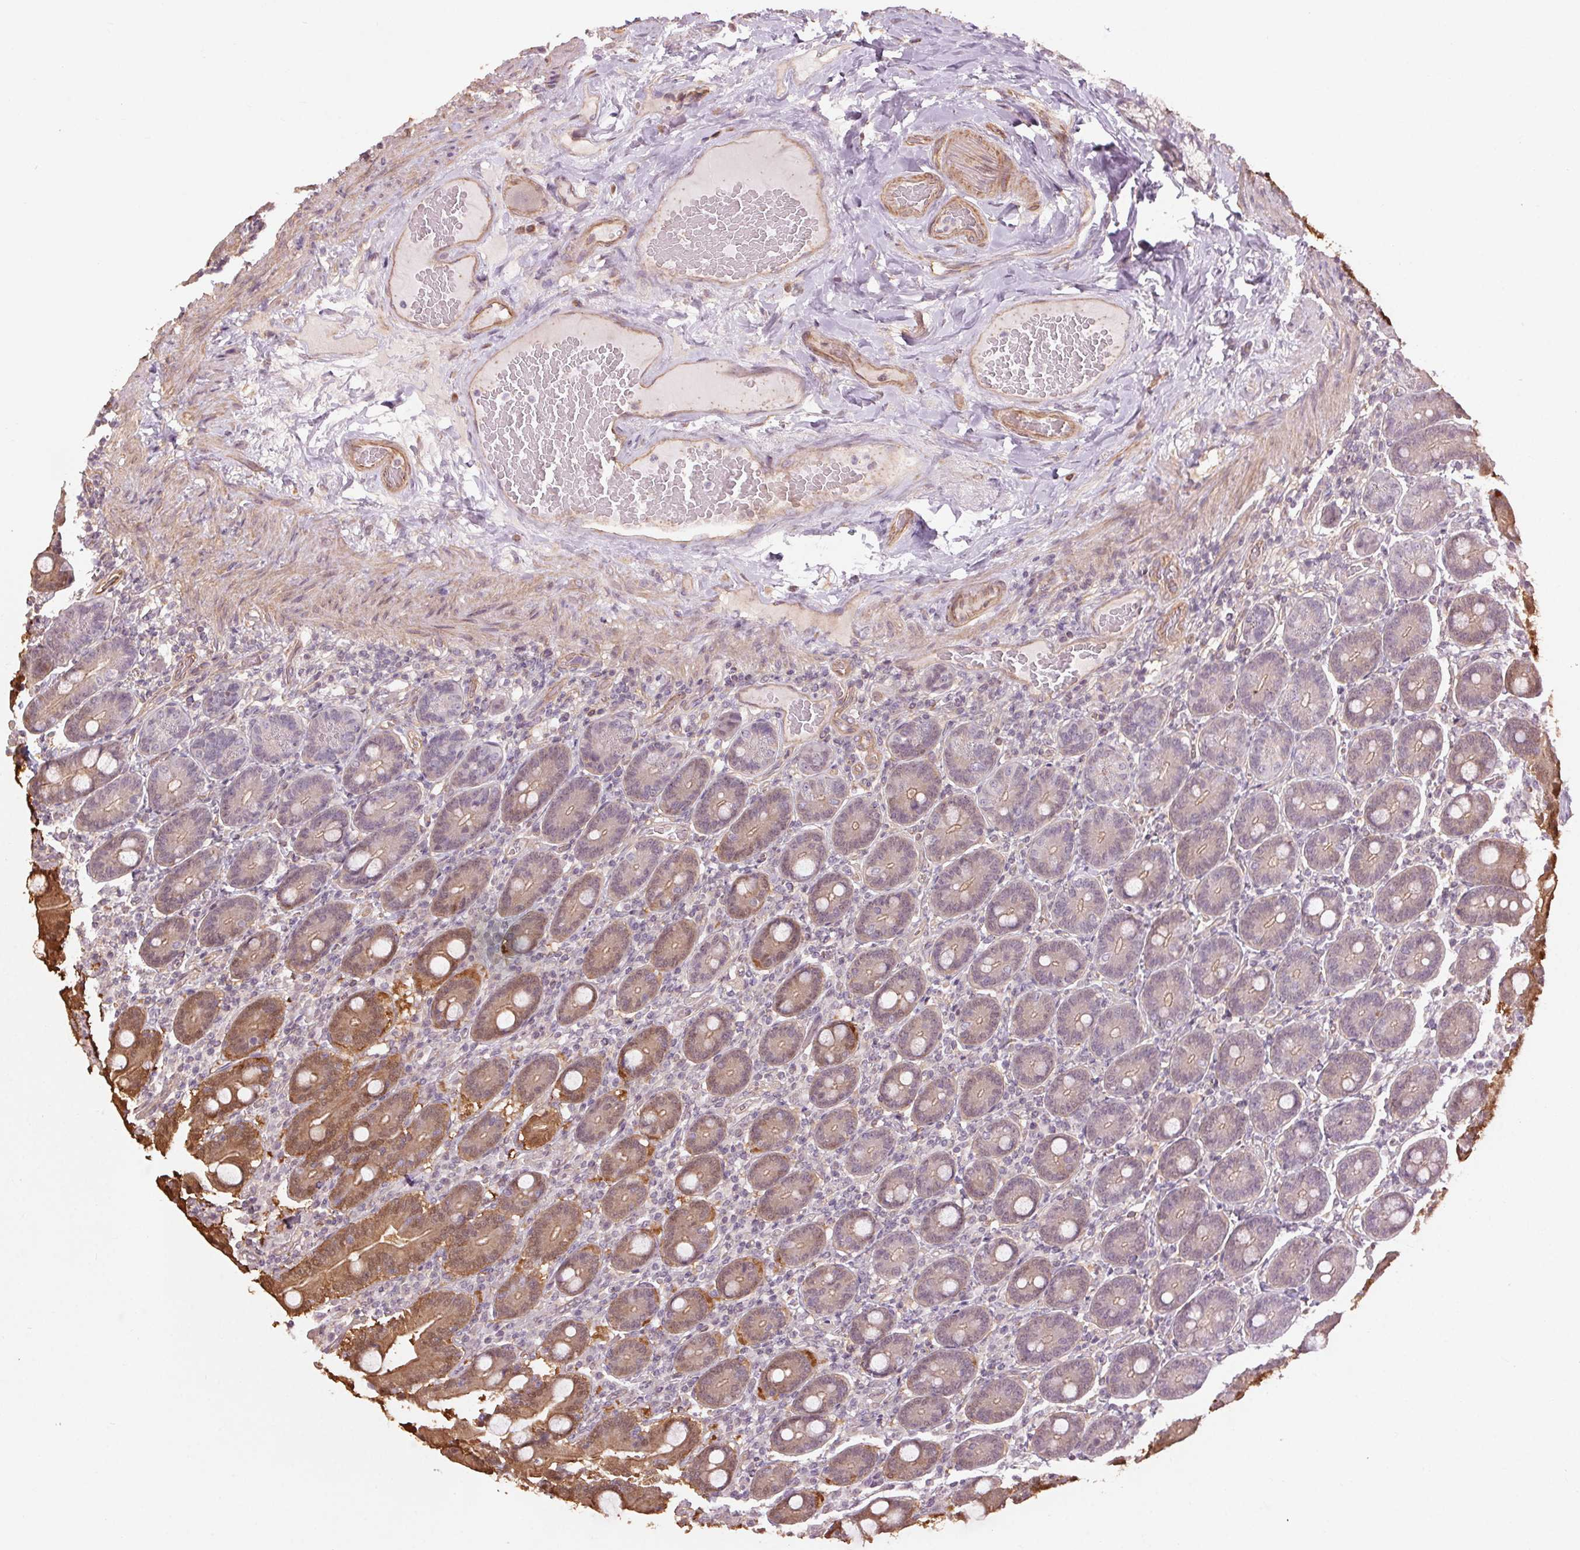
{"staining": {"intensity": "strong", "quantity": "25%-75%", "location": "cytoplasmic/membranous"}, "tissue": "duodenum", "cell_type": "Glandular cells", "image_type": "normal", "snomed": [{"axis": "morphology", "description": "Normal tissue, NOS"}, {"axis": "topography", "description": "Duodenum"}], "caption": "Immunohistochemistry (DAB) staining of benign human duodenum shows strong cytoplasmic/membranous protein positivity in about 25%-75% of glandular cells.", "gene": "CCSER1", "patient": {"sex": "female", "age": 62}}